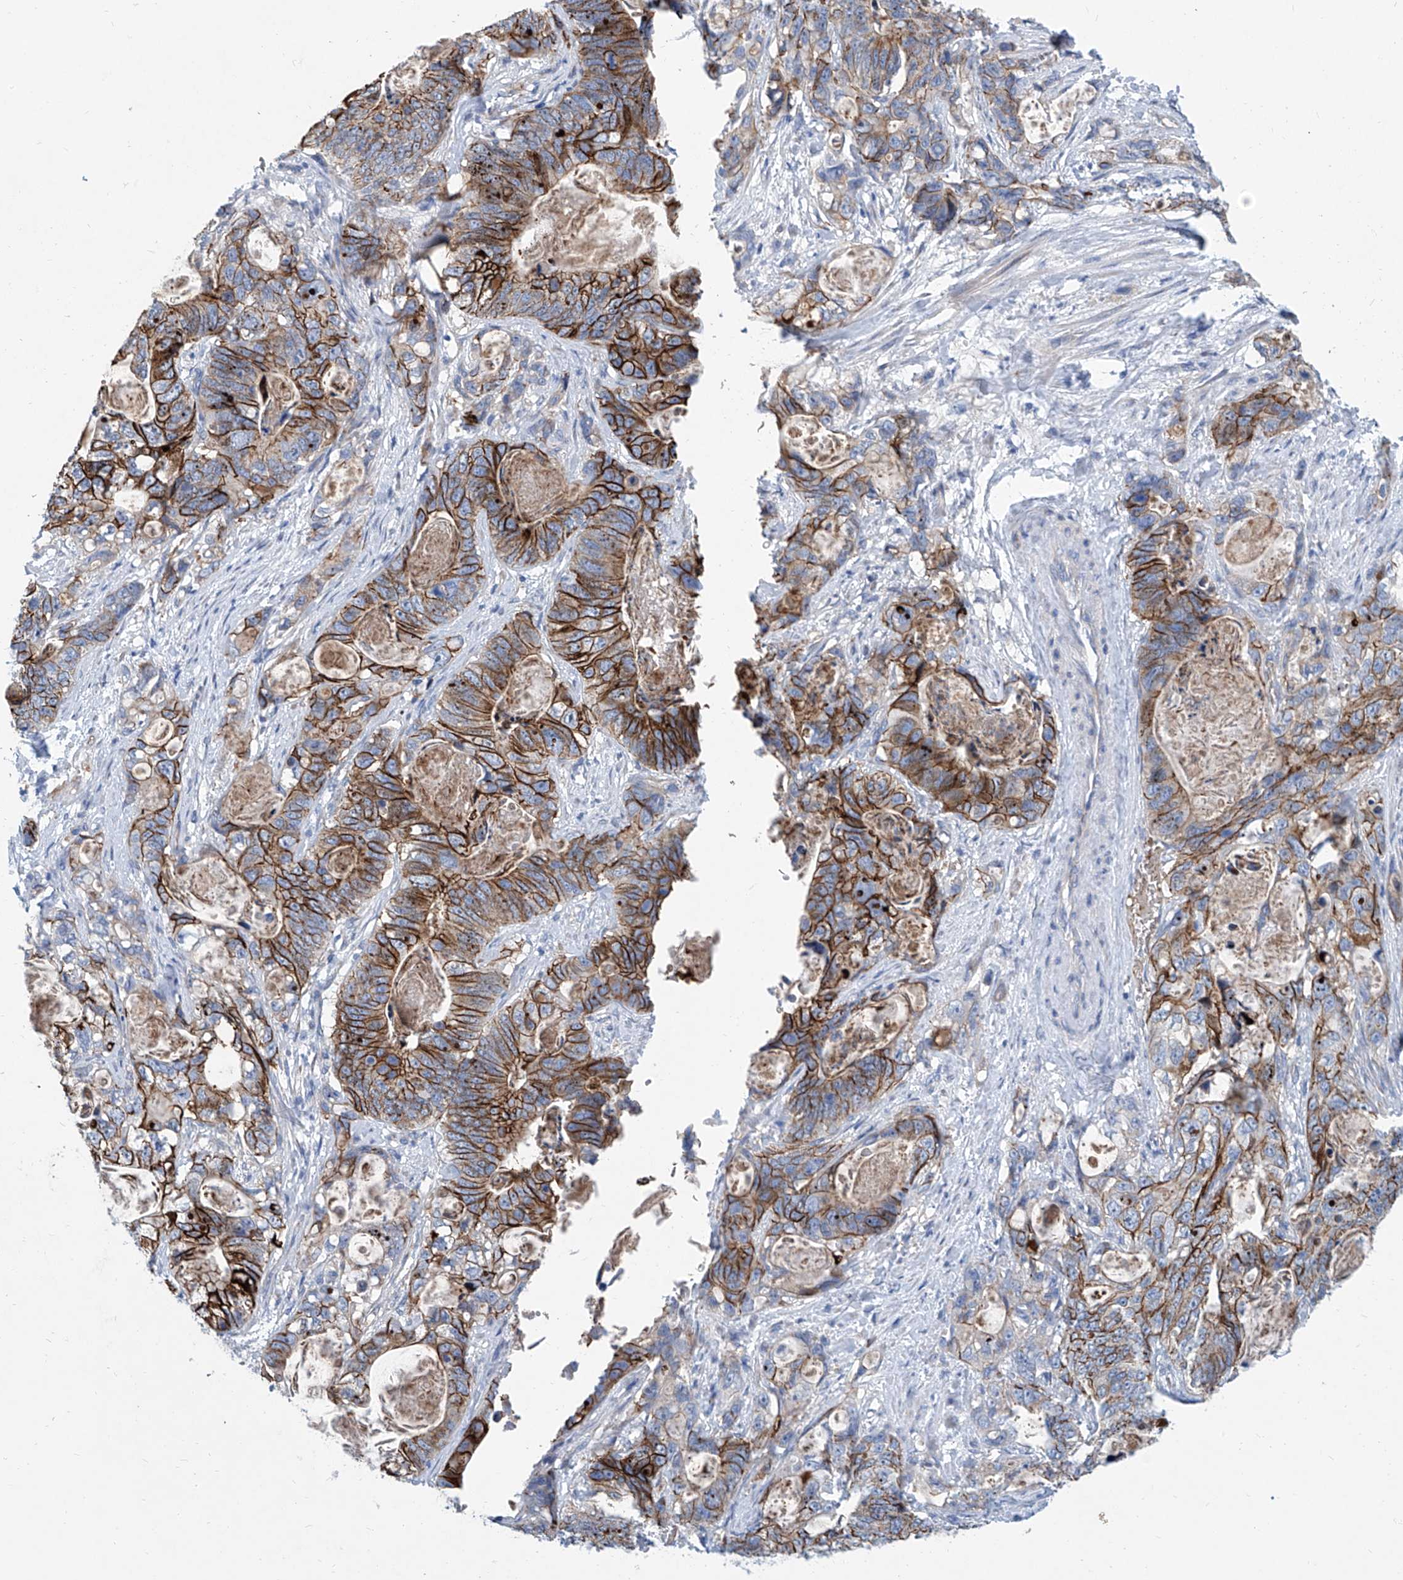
{"staining": {"intensity": "strong", "quantity": ">75%", "location": "cytoplasmic/membranous"}, "tissue": "stomach cancer", "cell_type": "Tumor cells", "image_type": "cancer", "snomed": [{"axis": "morphology", "description": "Normal tissue, NOS"}, {"axis": "morphology", "description": "Adenocarcinoma, NOS"}, {"axis": "topography", "description": "Stomach"}], "caption": "This is a photomicrograph of immunohistochemistry (IHC) staining of adenocarcinoma (stomach), which shows strong expression in the cytoplasmic/membranous of tumor cells.", "gene": "FPR2", "patient": {"sex": "female", "age": 89}}